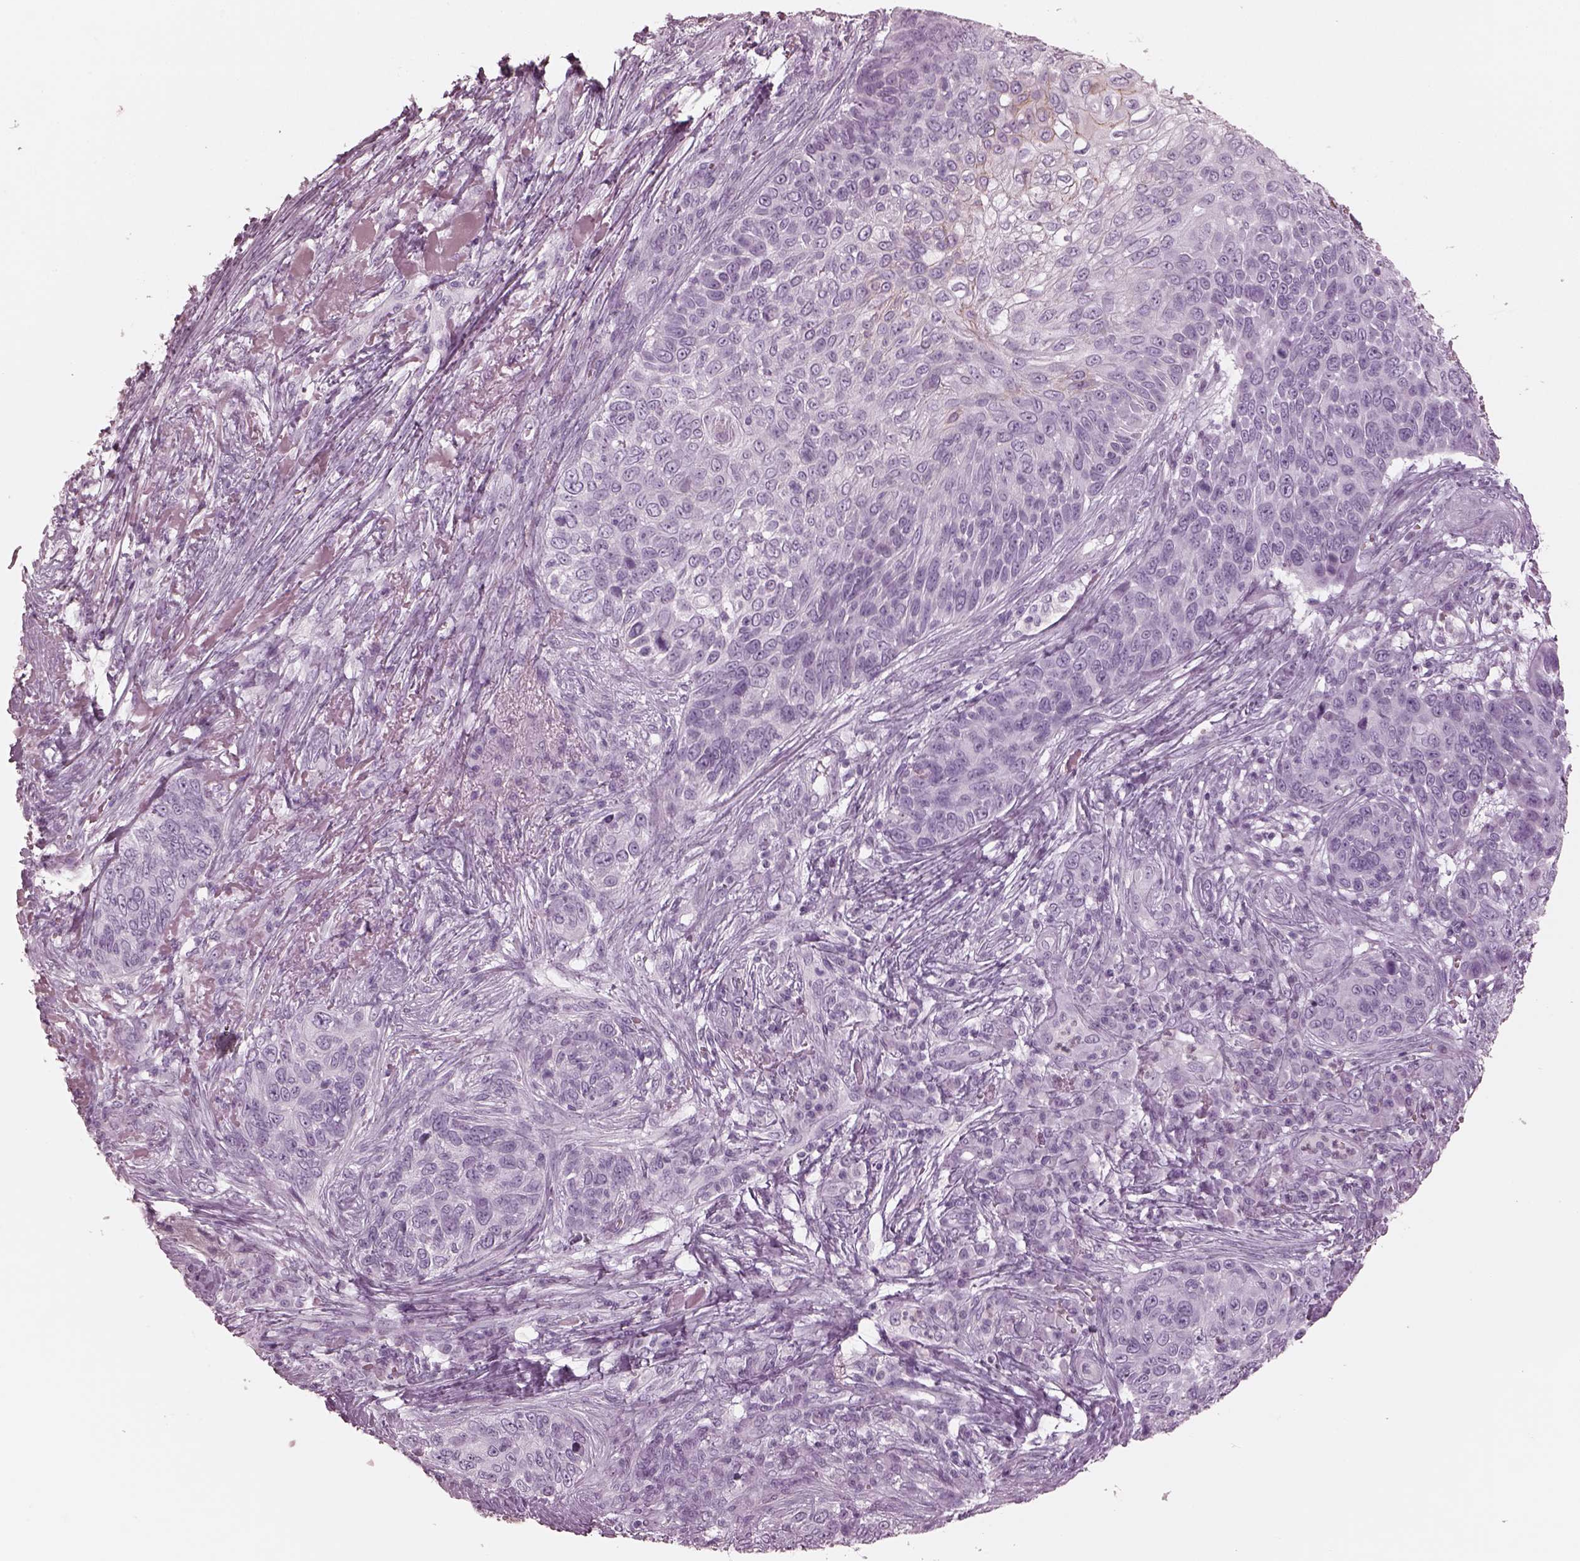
{"staining": {"intensity": "negative", "quantity": "none", "location": "none"}, "tissue": "skin cancer", "cell_type": "Tumor cells", "image_type": "cancer", "snomed": [{"axis": "morphology", "description": "Squamous cell carcinoma, NOS"}, {"axis": "topography", "description": "Skin"}], "caption": "This is an IHC micrograph of skin cancer (squamous cell carcinoma). There is no positivity in tumor cells.", "gene": "OPN4", "patient": {"sex": "male", "age": 92}}